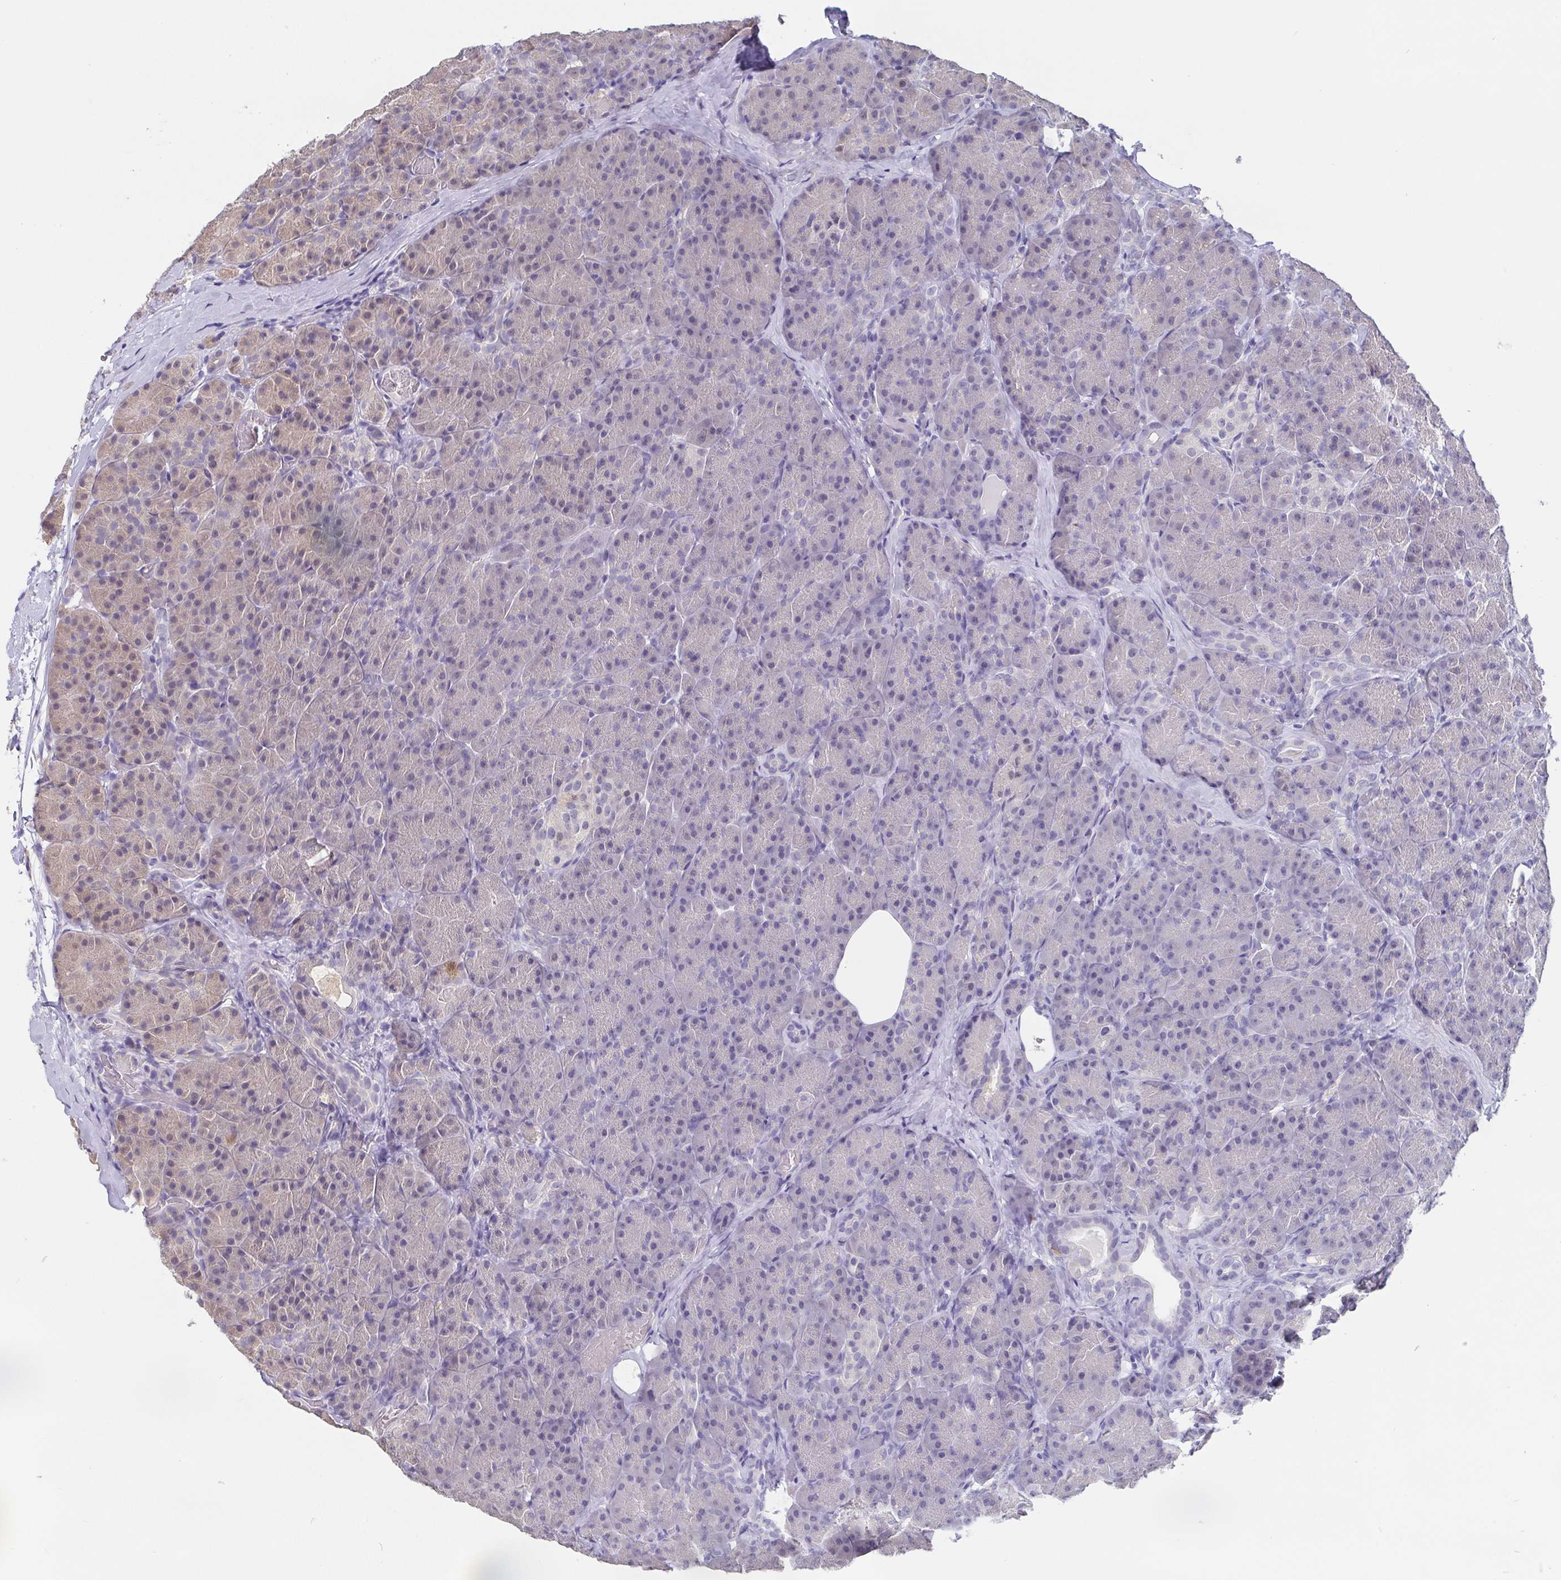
{"staining": {"intensity": "negative", "quantity": "none", "location": "none"}, "tissue": "pancreas", "cell_type": "Exocrine glandular cells", "image_type": "normal", "snomed": [{"axis": "morphology", "description": "Normal tissue, NOS"}, {"axis": "topography", "description": "Pancreas"}], "caption": "The image displays no staining of exocrine glandular cells in benign pancreas. (DAB immunohistochemistry, high magnification).", "gene": "IDH1", "patient": {"sex": "male", "age": 57}}